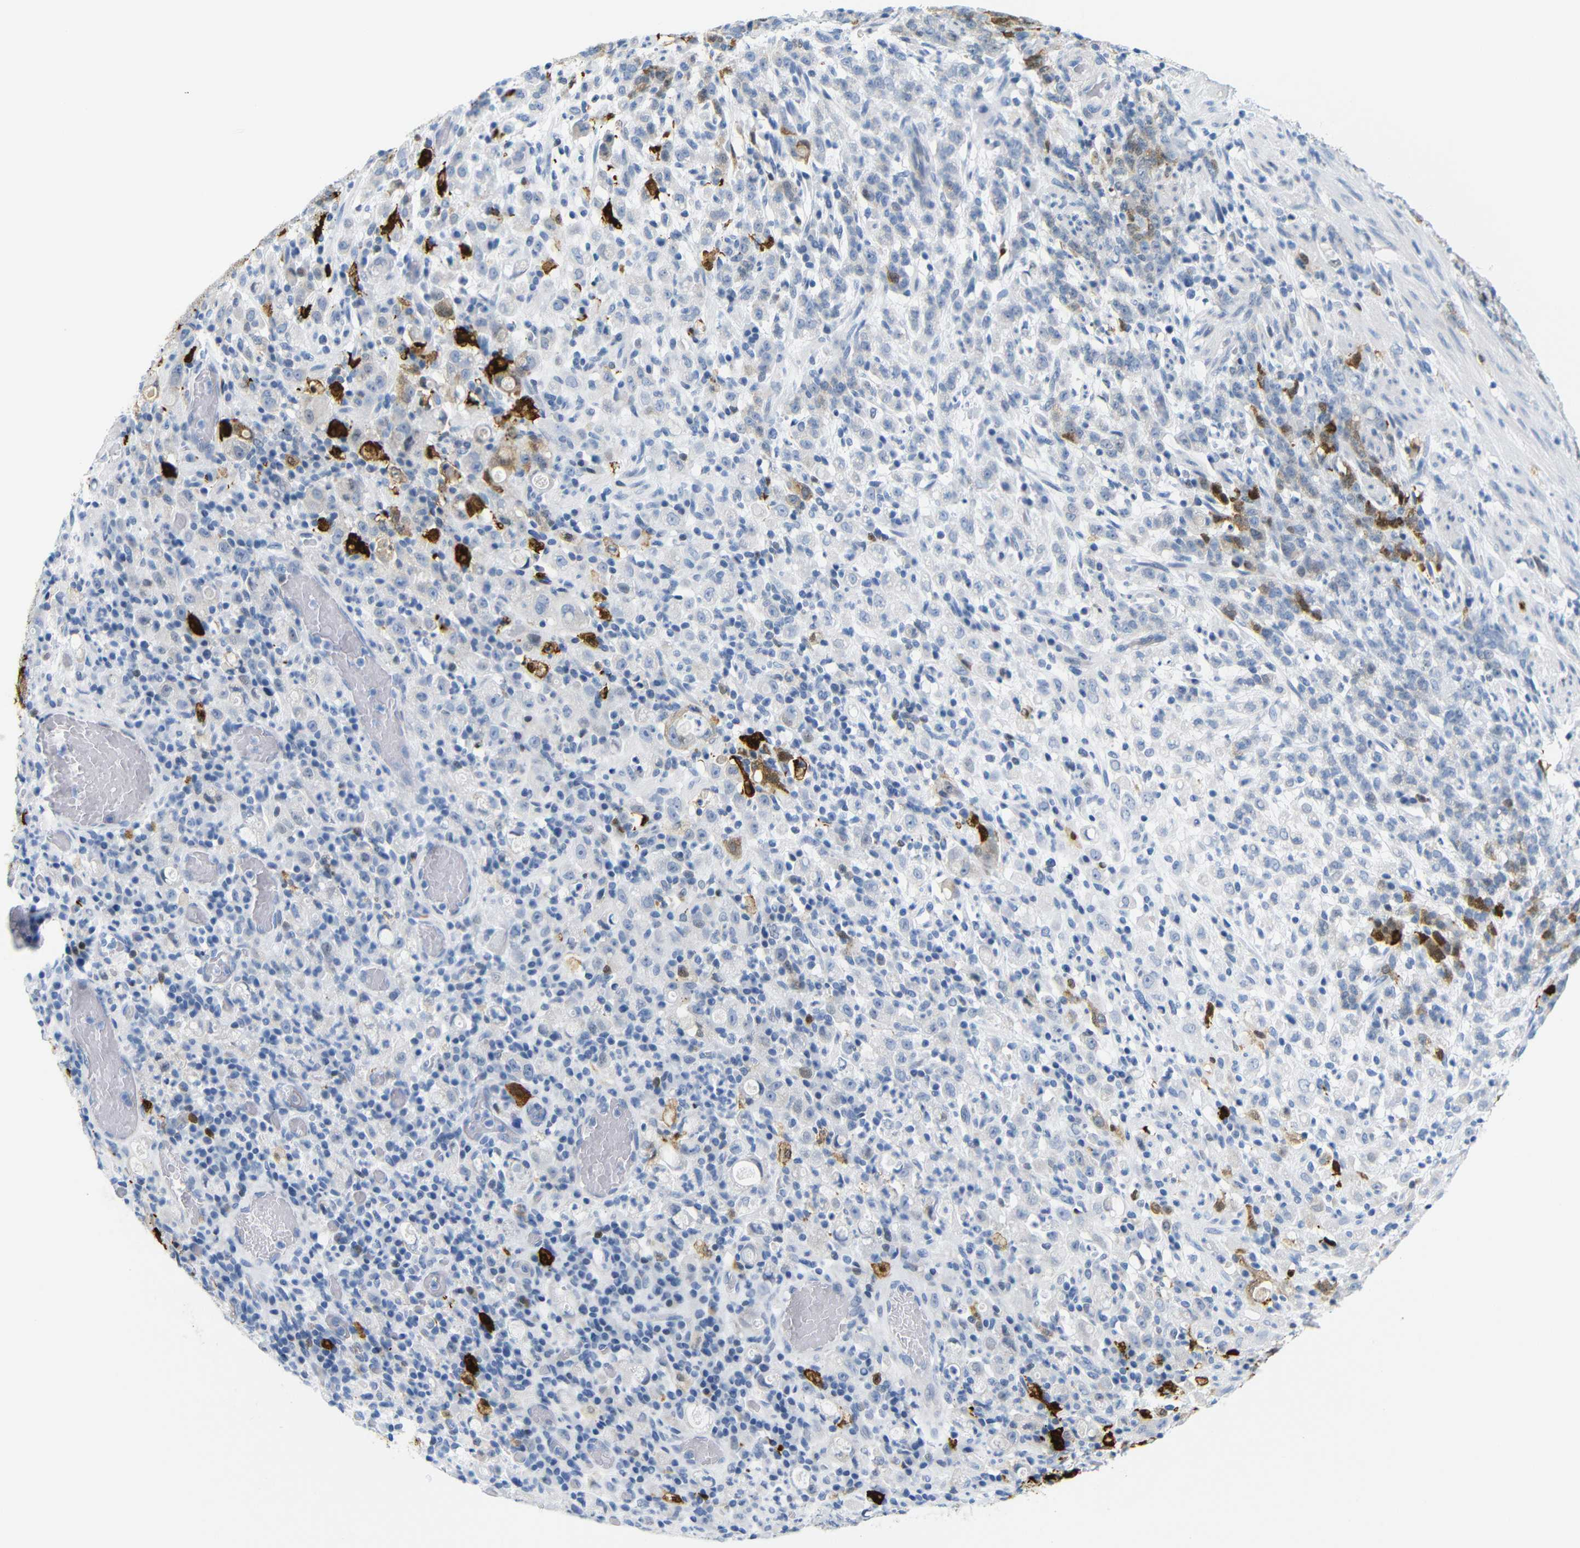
{"staining": {"intensity": "strong", "quantity": "25%-75%", "location": "cytoplasmic/membranous,nuclear"}, "tissue": "stomach cancer", "cell_type": "Tumor cells", "image_type": "cancer", "snomed": [{"axis": "morphology", "description": "Adenocarcinoma, NOS"}, {"axis": "topography", "description": "Stomach, lower"}], "caption": "Immunohistochemistry (IHC) image of neoplastic tissue: human stomach cancer (adenocarcinoma) stained using immunohistochemistry exhibits high levels of strong protein expression localized specifically in the cytoplasmic/membranous and nuclear of tumor cells, appearing as a cytoplasmic/membranous and nuclear brown color.", "gene": "MT1A", "patient": {"sex": "male", "age": 88}}